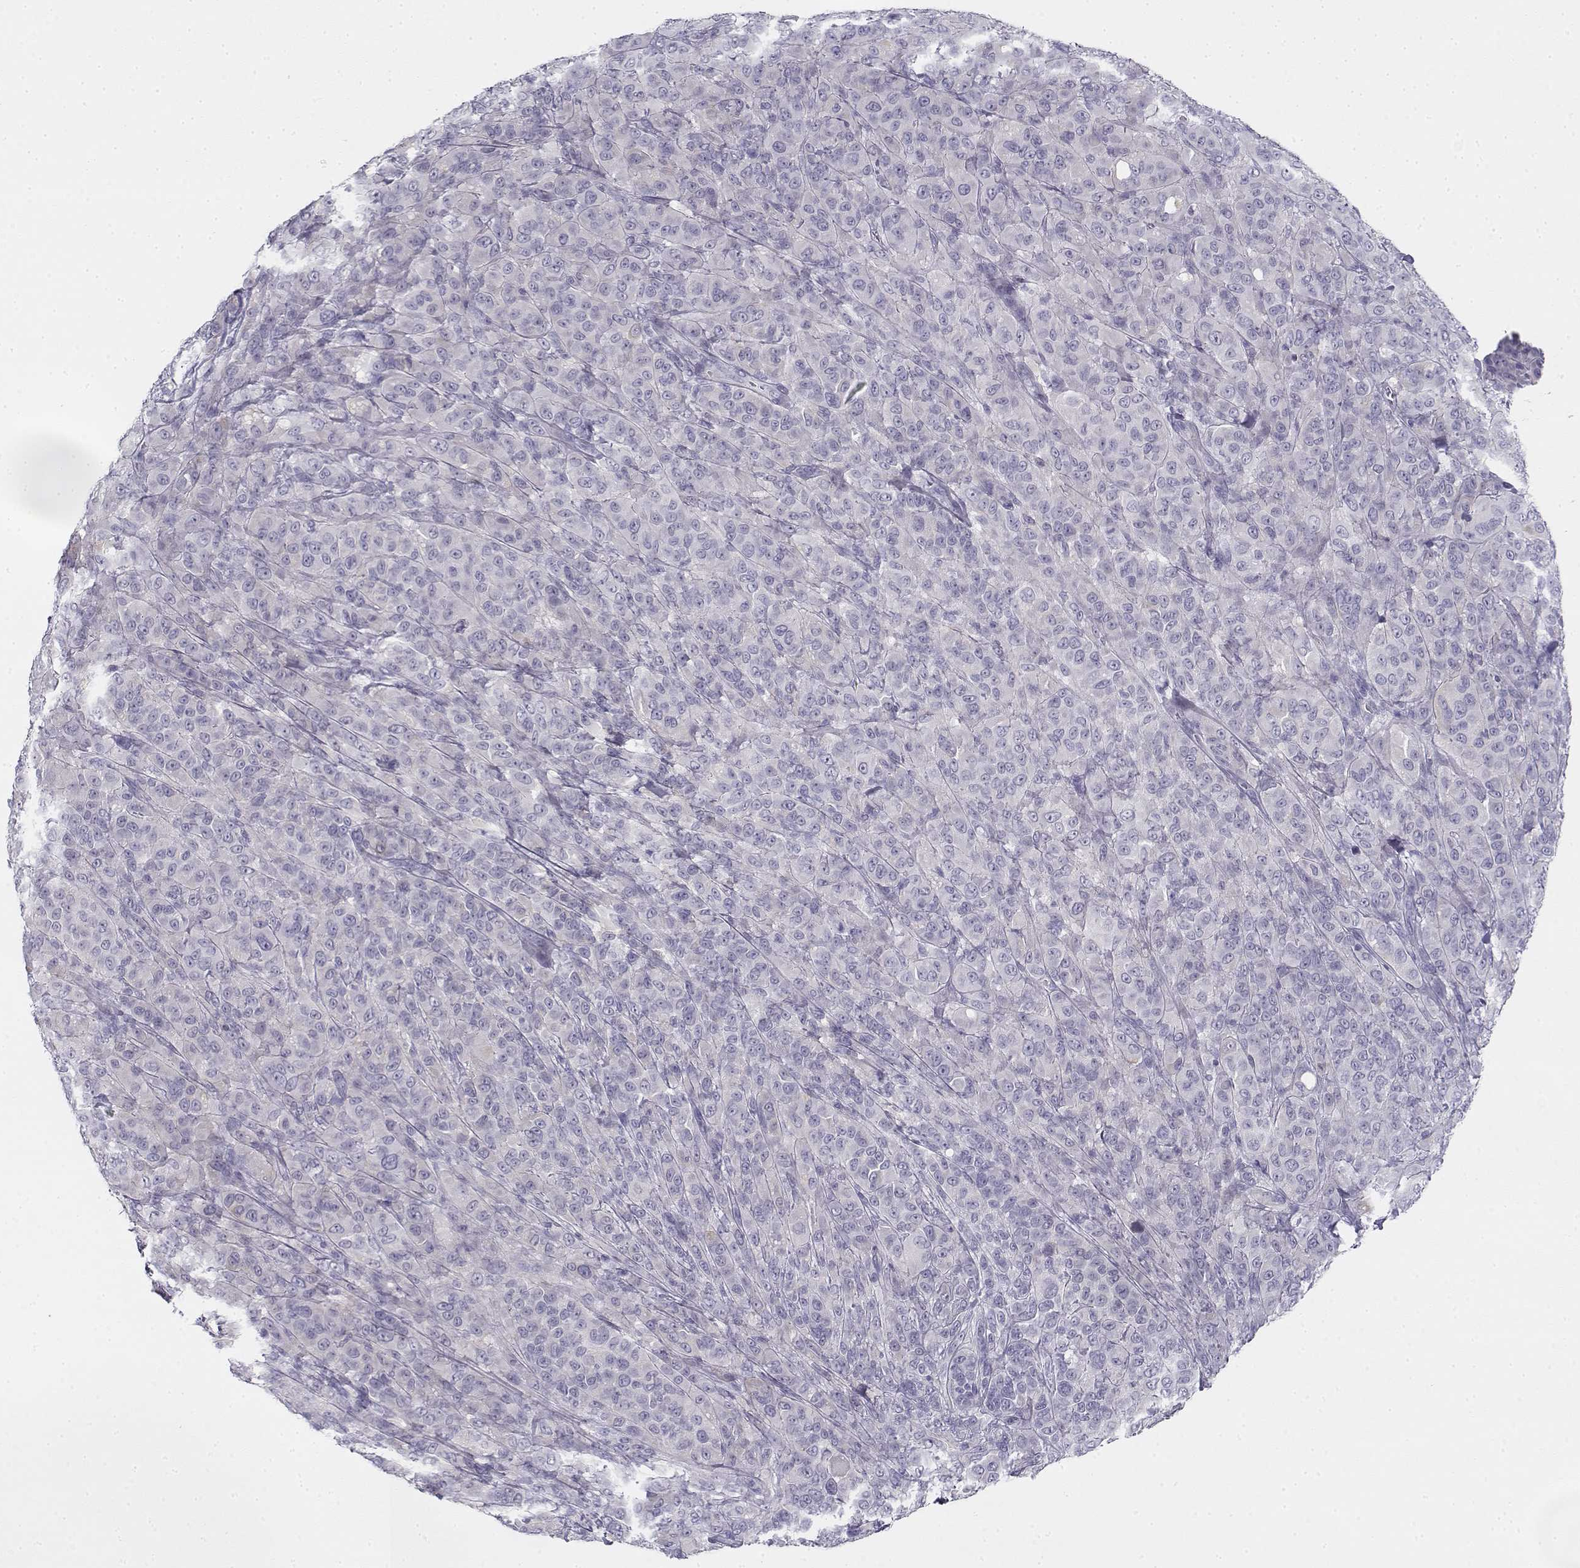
{"staining": {"intensity": "negative", "quantity": "none", "location": "none"}, "tissue": "melanoma", "cell_type": "Tumor cells", "image_type": "cancer", "snomed": [{"axis": "morphology", "description": "Malignant melanoma, NOS"}, {"axis": "topography", "description": "Skin"}], "caption": "High magnification brightfield microscopy of melanoma stained with DAB (brown) and counterstained with hematoxylin (blue): tumor cells show no significant positivity. (Brightfield microscopy of DAB immunohistochemistry (IHC) at high magnification).", "gene": "CREB3L3", "patient": {"sex": "female", "age": 87}}